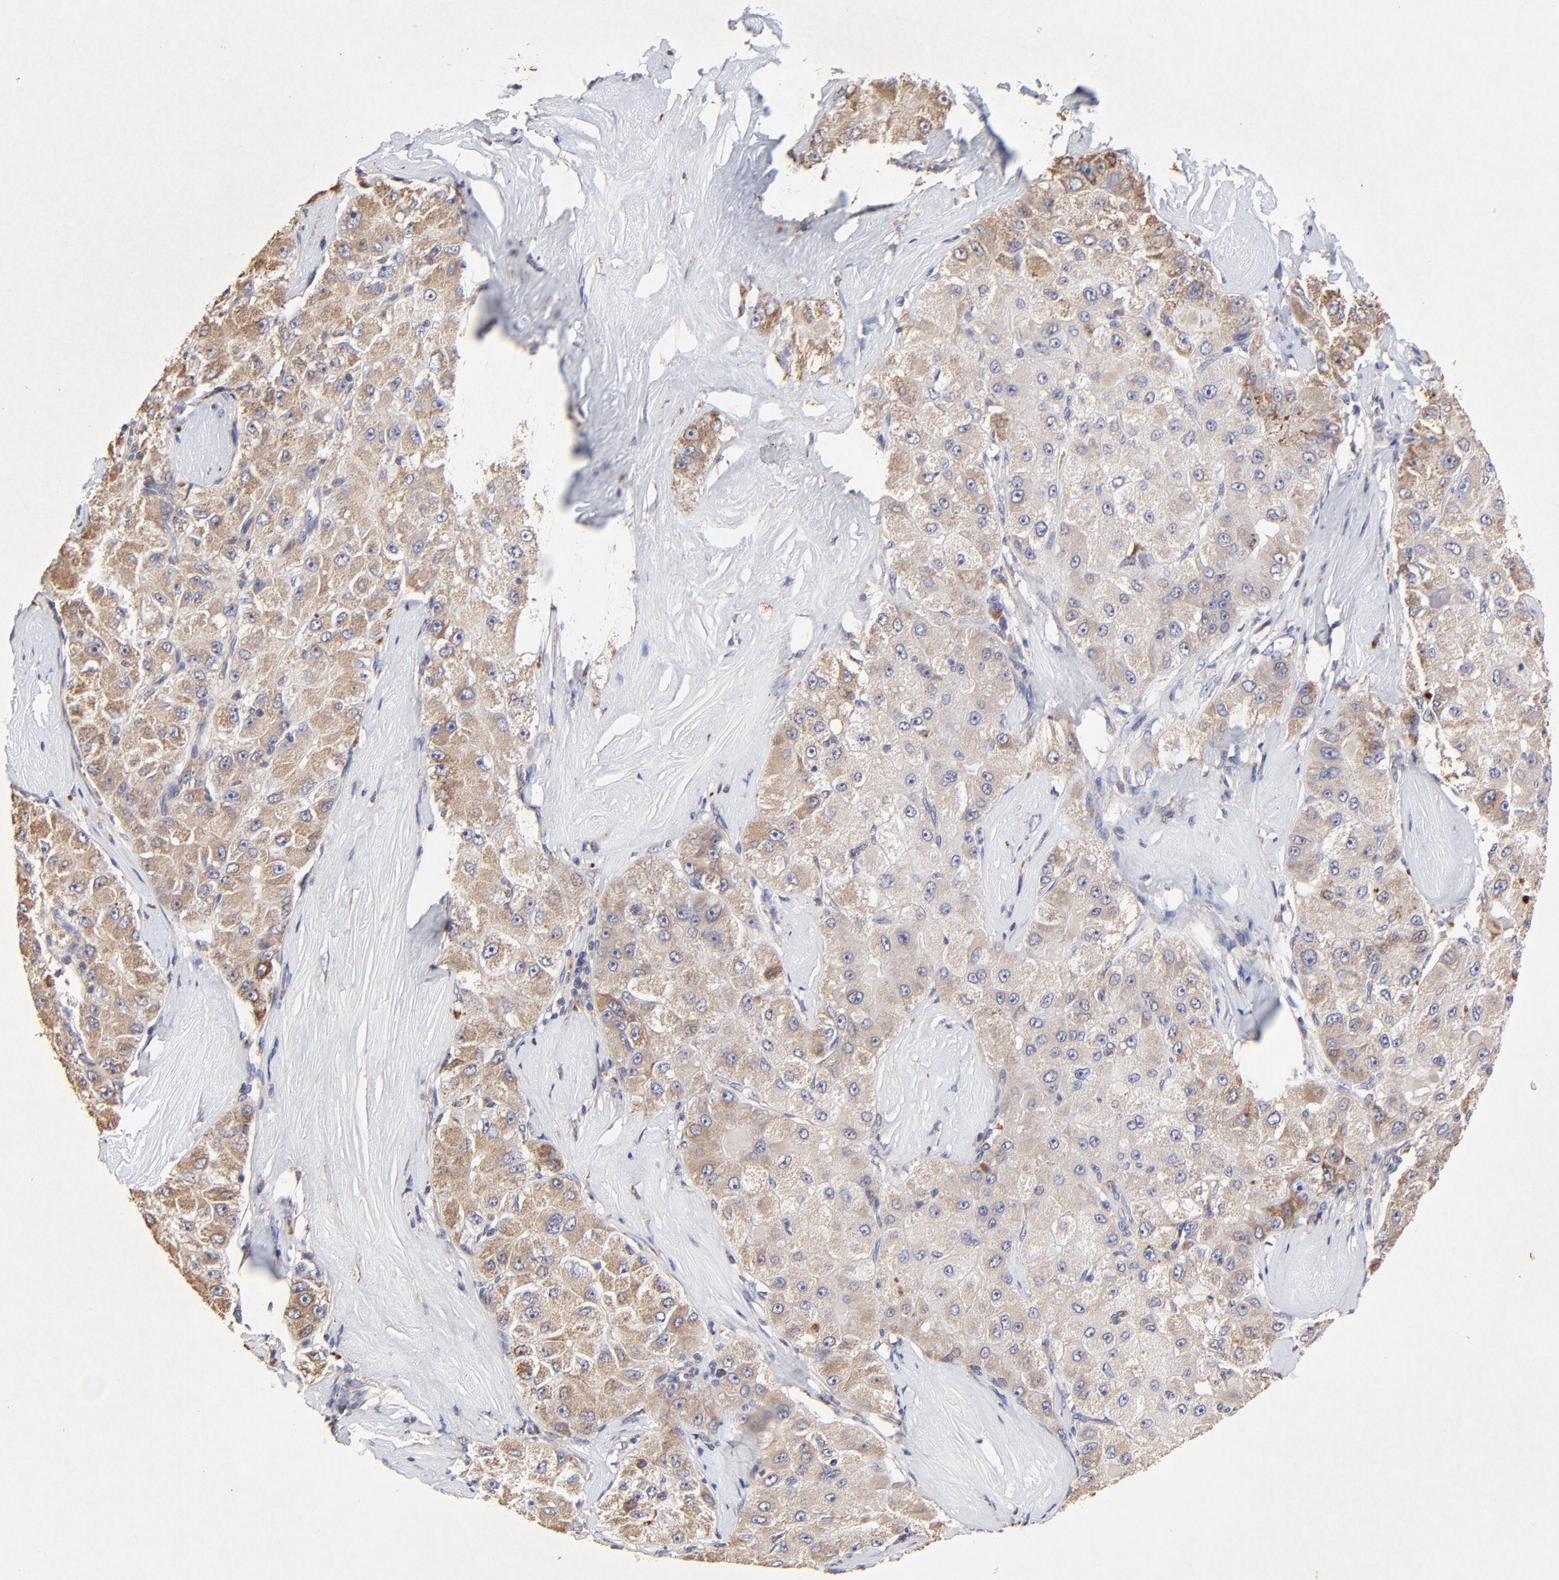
{"staining": {"intensity": "moderate", "quantity": ">75%", "location": "cytoplasmic/membranous"}, "tissue": "liver cancer", "cell_type": "Tumor cells", "image_type": "cancer", "snomed": [{"axis": "morphology", "description": "Carcinoma, Hepatocellular, NOS"}, {"axis": "topography", "description": "Liver"}], "caption": "Protein expression by immunohistochemistry (IHC) exhibits moderate cytoplasmic/membranous positivity in approximately >75% of tumor cells in liver cancer (hepatocellular carcinoma). (DAB (3,3'-diaminobenzidine) IHC, brown staining for protein, blue staining for nuclei).", "gene": "SSBP1", "patient": {"sex": "male", "age": 80}}